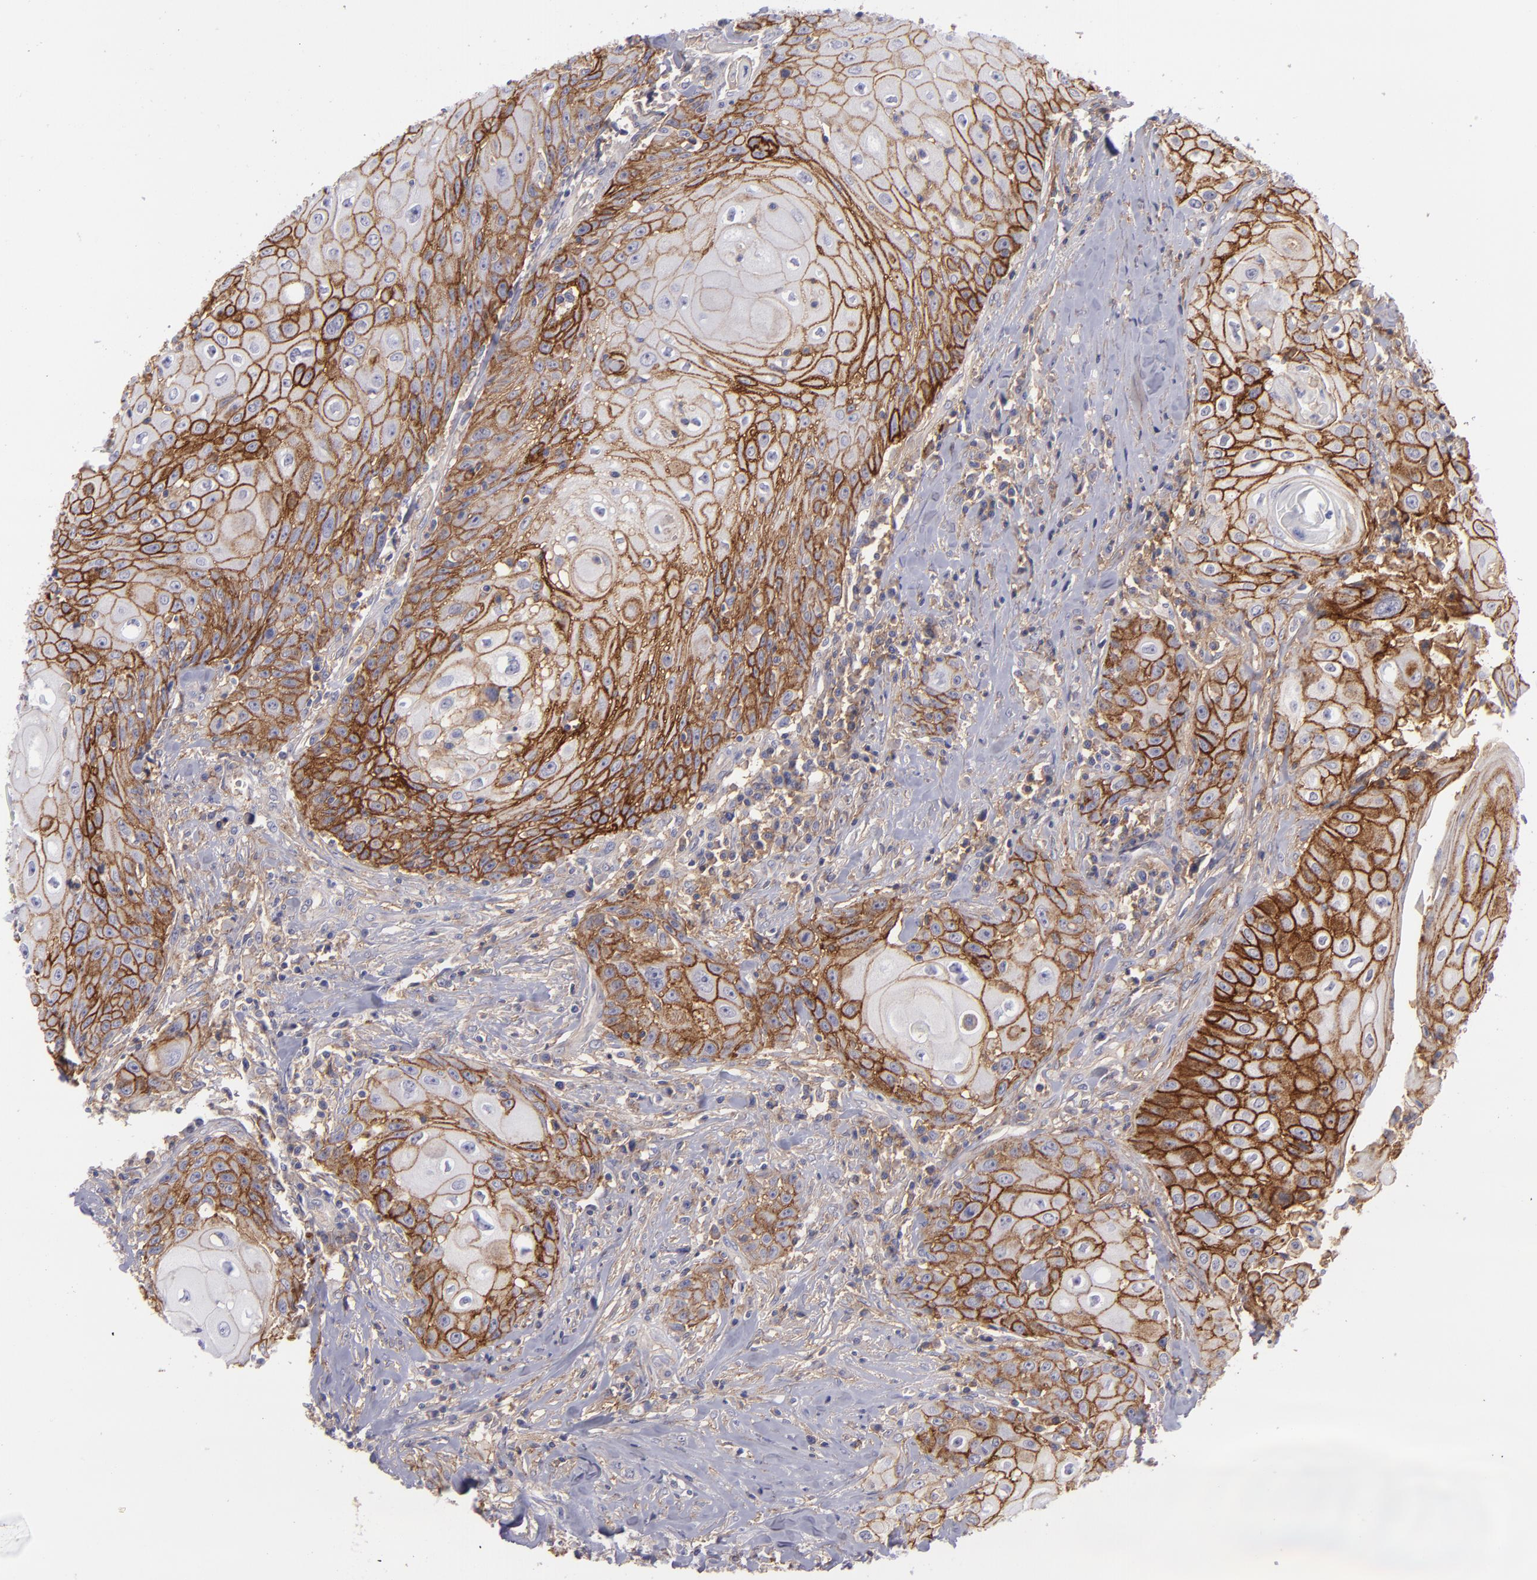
{"staining": {"intensity": "moderate", "quantity": "25%-75%", "location": "cytoplasmic/membranous"}, "tissue": "head and neck cancer", "cell_type": "Tumor cells", "image_type": "cancer", "snomed": [{"axis": "morphology", "description": "Squamous cell carcinoma, NOS"}, {"axis": "topography", "description": "Oral tissue"}, {"axis": "topography", "description": "Head-Neck"}], "caption": "High-magnification brightfield microscopy of head and neck cancer stained with DAB (3,3'-diaminobenzidine) (brown) and counterstained with hematoxylin (blue). tumor cells exhibit moderate cytoplasmic/membranous expression is appreciated in about25%-75% of cells. (DAB IHC, brown staining for protein, blue staining for nuclei).", "gene": "BSG", "patient": {"sex": "female", "age": 82}}